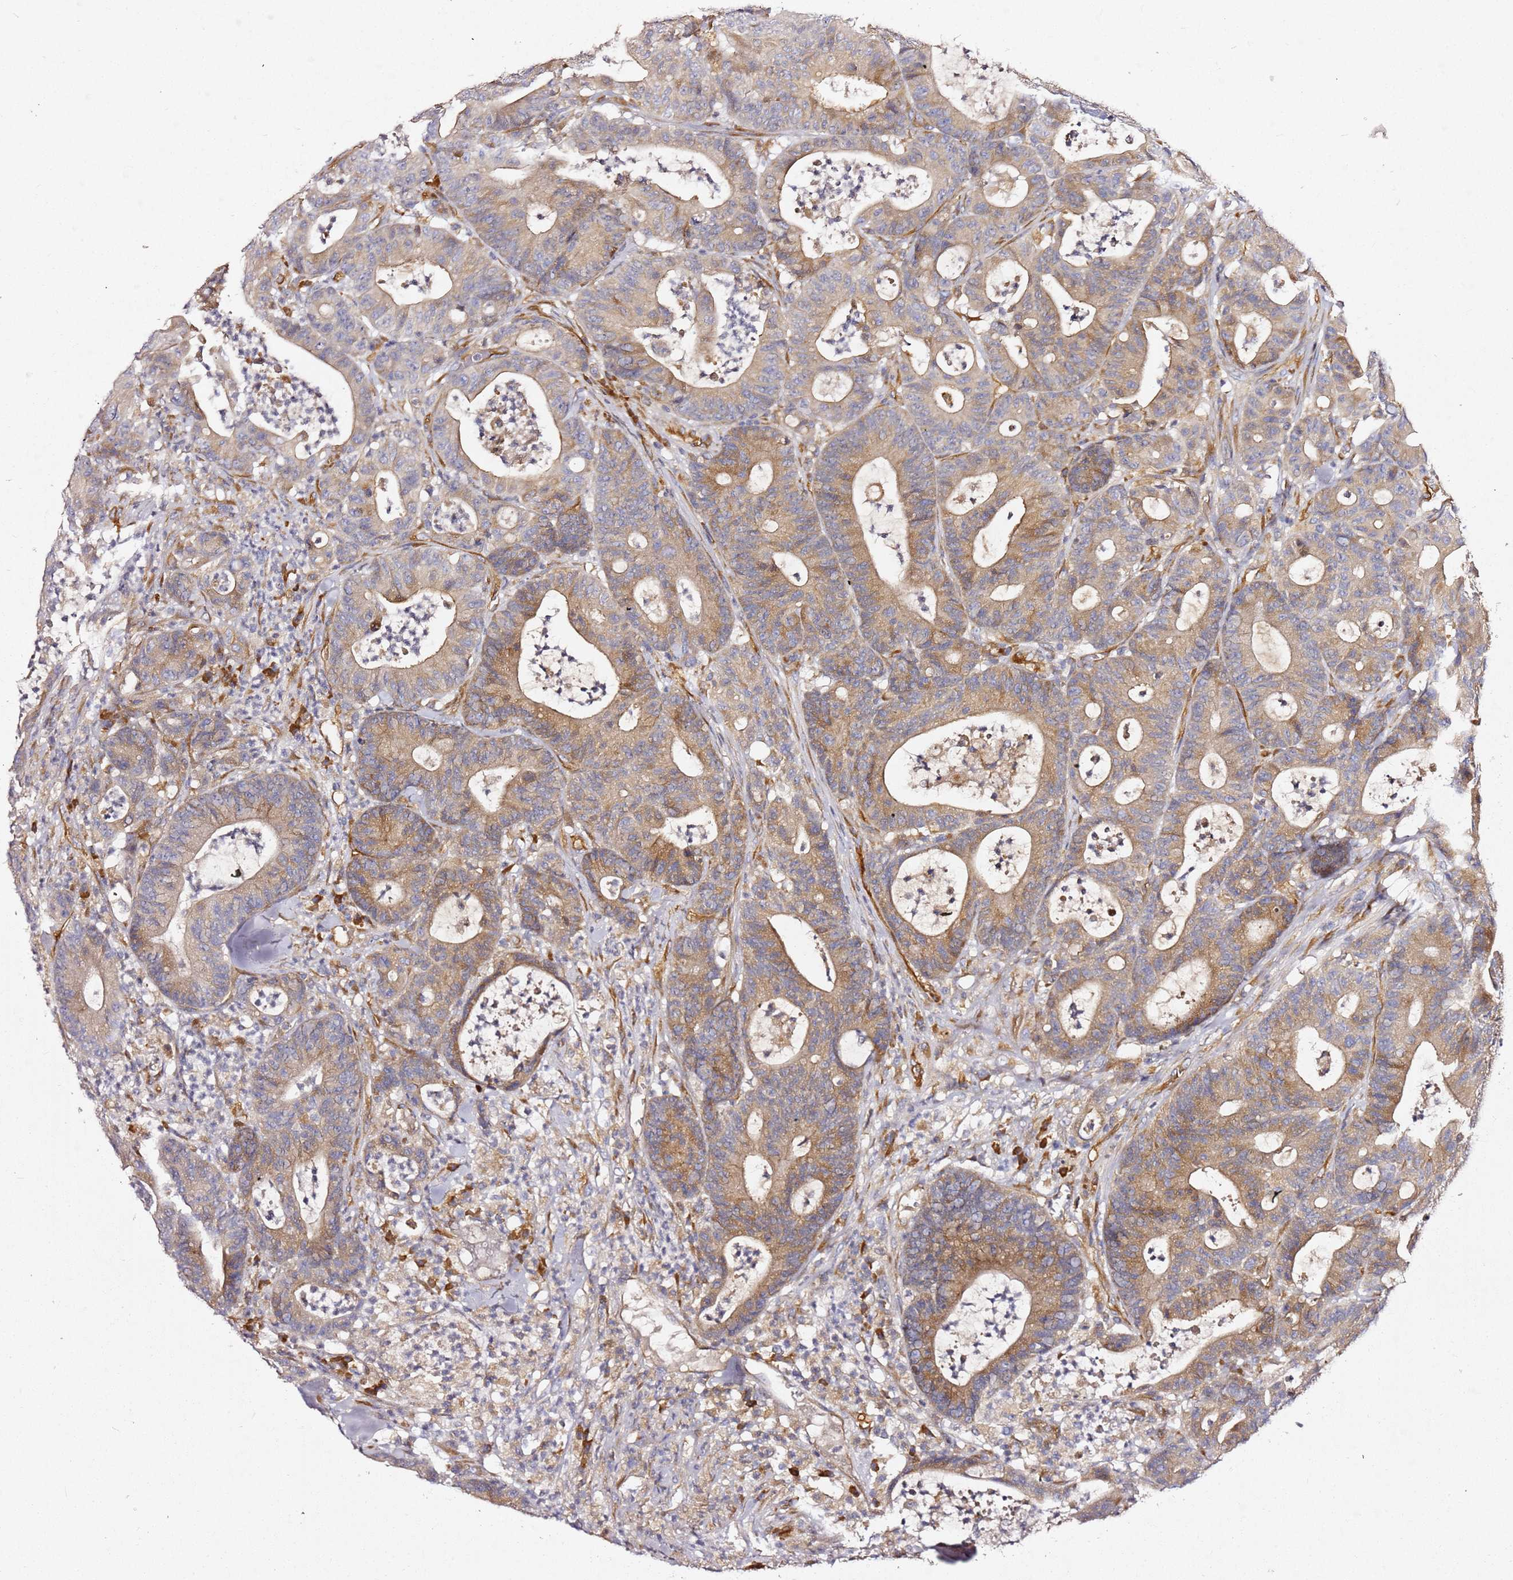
{"staining": {"intensity": "moderate", "quantity": ">75%", "location": "cytoplasmic/membranous"}, "tissue": "colorectal cancer", "cell_type": "Tumor cells", "image_type": "cancer", "snomed": [{"axis": "morphology", "description": "Adenocarcinoma, NOS"}, {"axis": "topography", "description": "Colon"}], "caption": "Immunohistochemical staining of human adenocarcinoma (colorectal) displays moderate cytoplasmic/membranous protein staining in about >75% of tumor cells. (IHC, brightfield microscopy, high magnification).", "gene": "KIF7", "patient": {"sex": "female", "age": 84}}